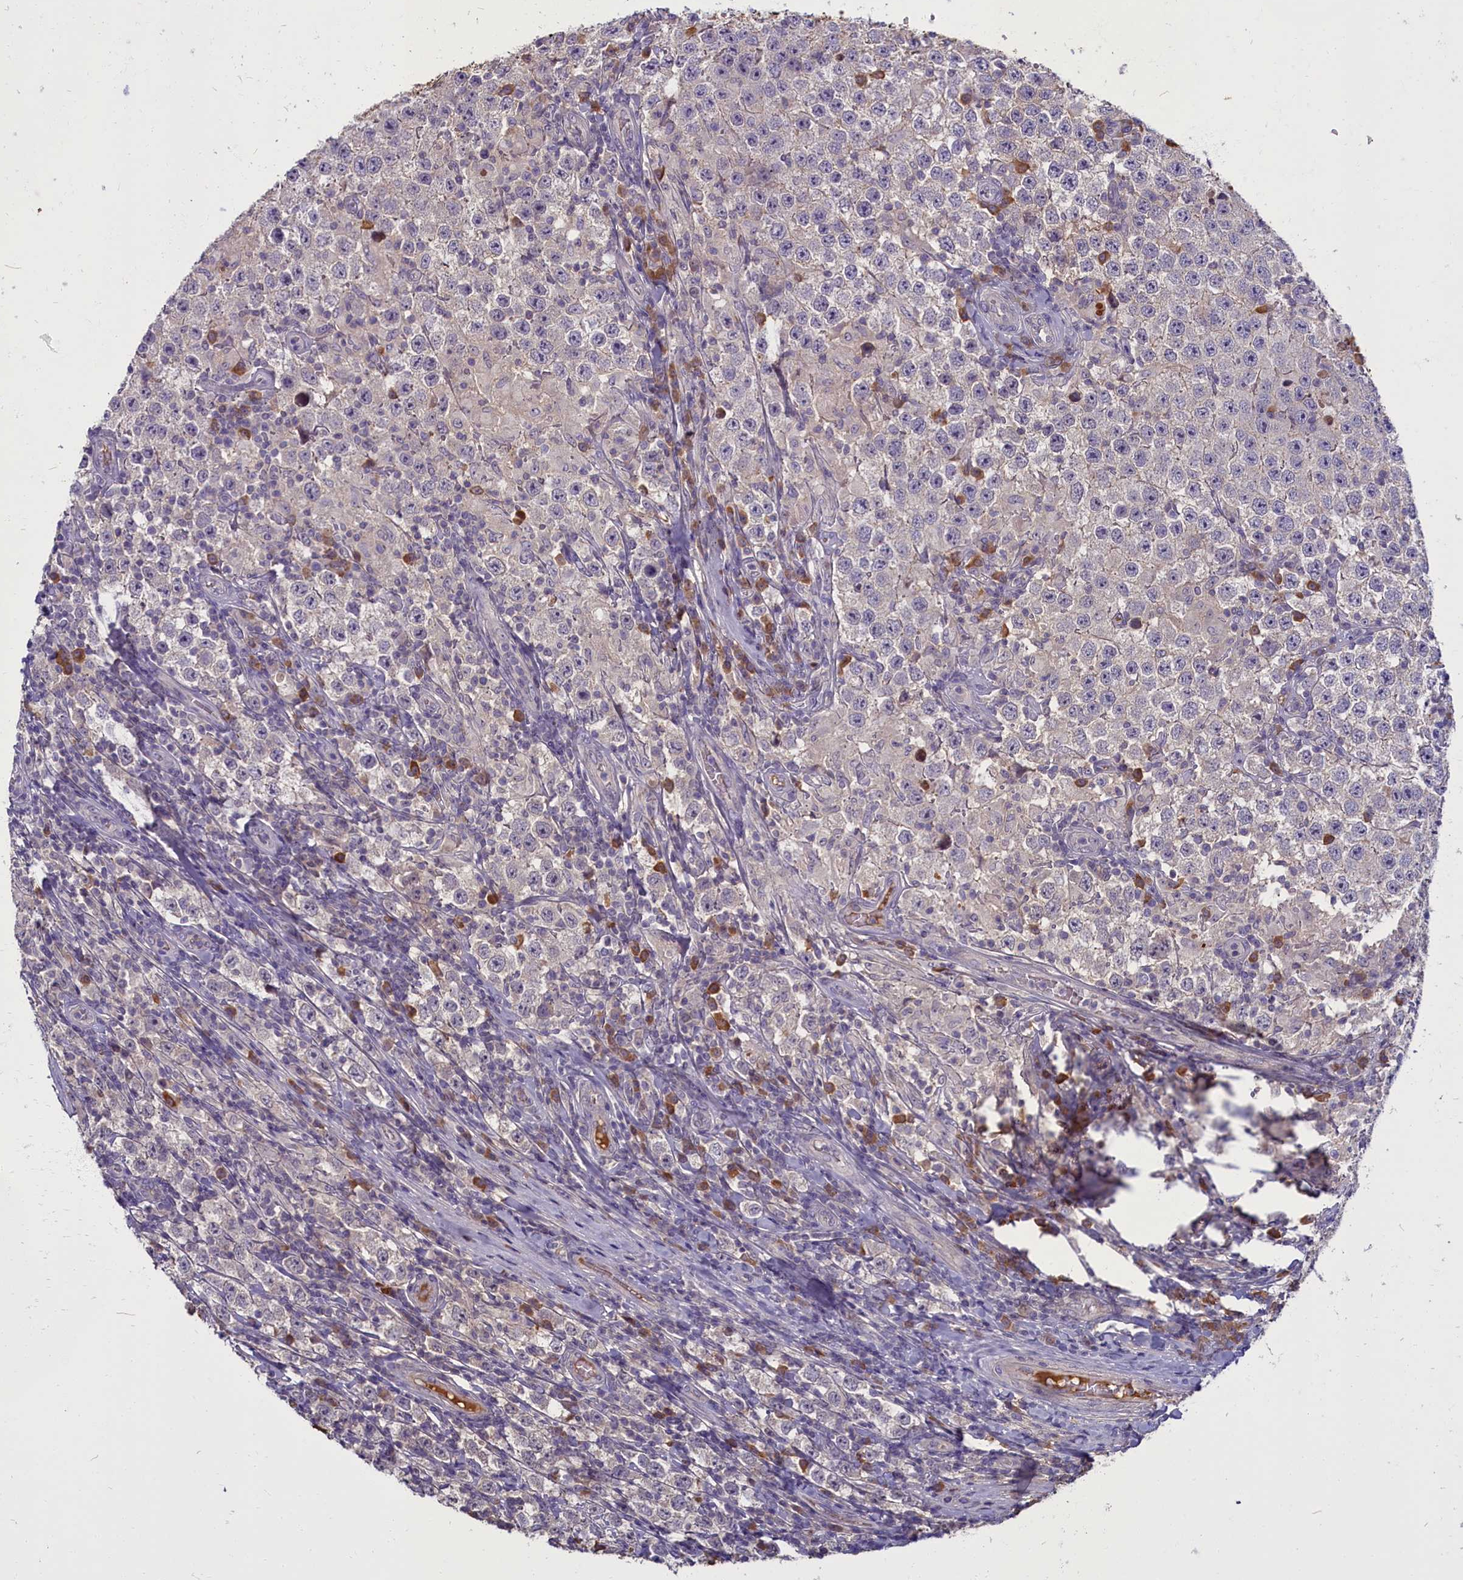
{"staining": {"intensity": "negative", "quantity": "none", "location": "none"}, "tissue": "testis cancer", "cell_type": "Tumor cells", "image_type": "cancer", "snomed": [{"axis": "morphology", "description": "Normal tissue, NOS"}, {"axis": "morphology", "description": "Urothelial carcinoma, High grade"}, {"axis": "morphology", "description": "Seminoma, NOS"}, {"axis": "morphology", "description": "Carcinoma, Embryonal, NOS"}, {"axis": "topography", "description": "Urinary bladder"}, {"axis": "topography", "description": "Testis"}], "caption": "The micrograph exhibits no staining of tumor cells in seminoma (testis).", "gene": "SV2C", "patient": {"sex": "male", "age": 41}}